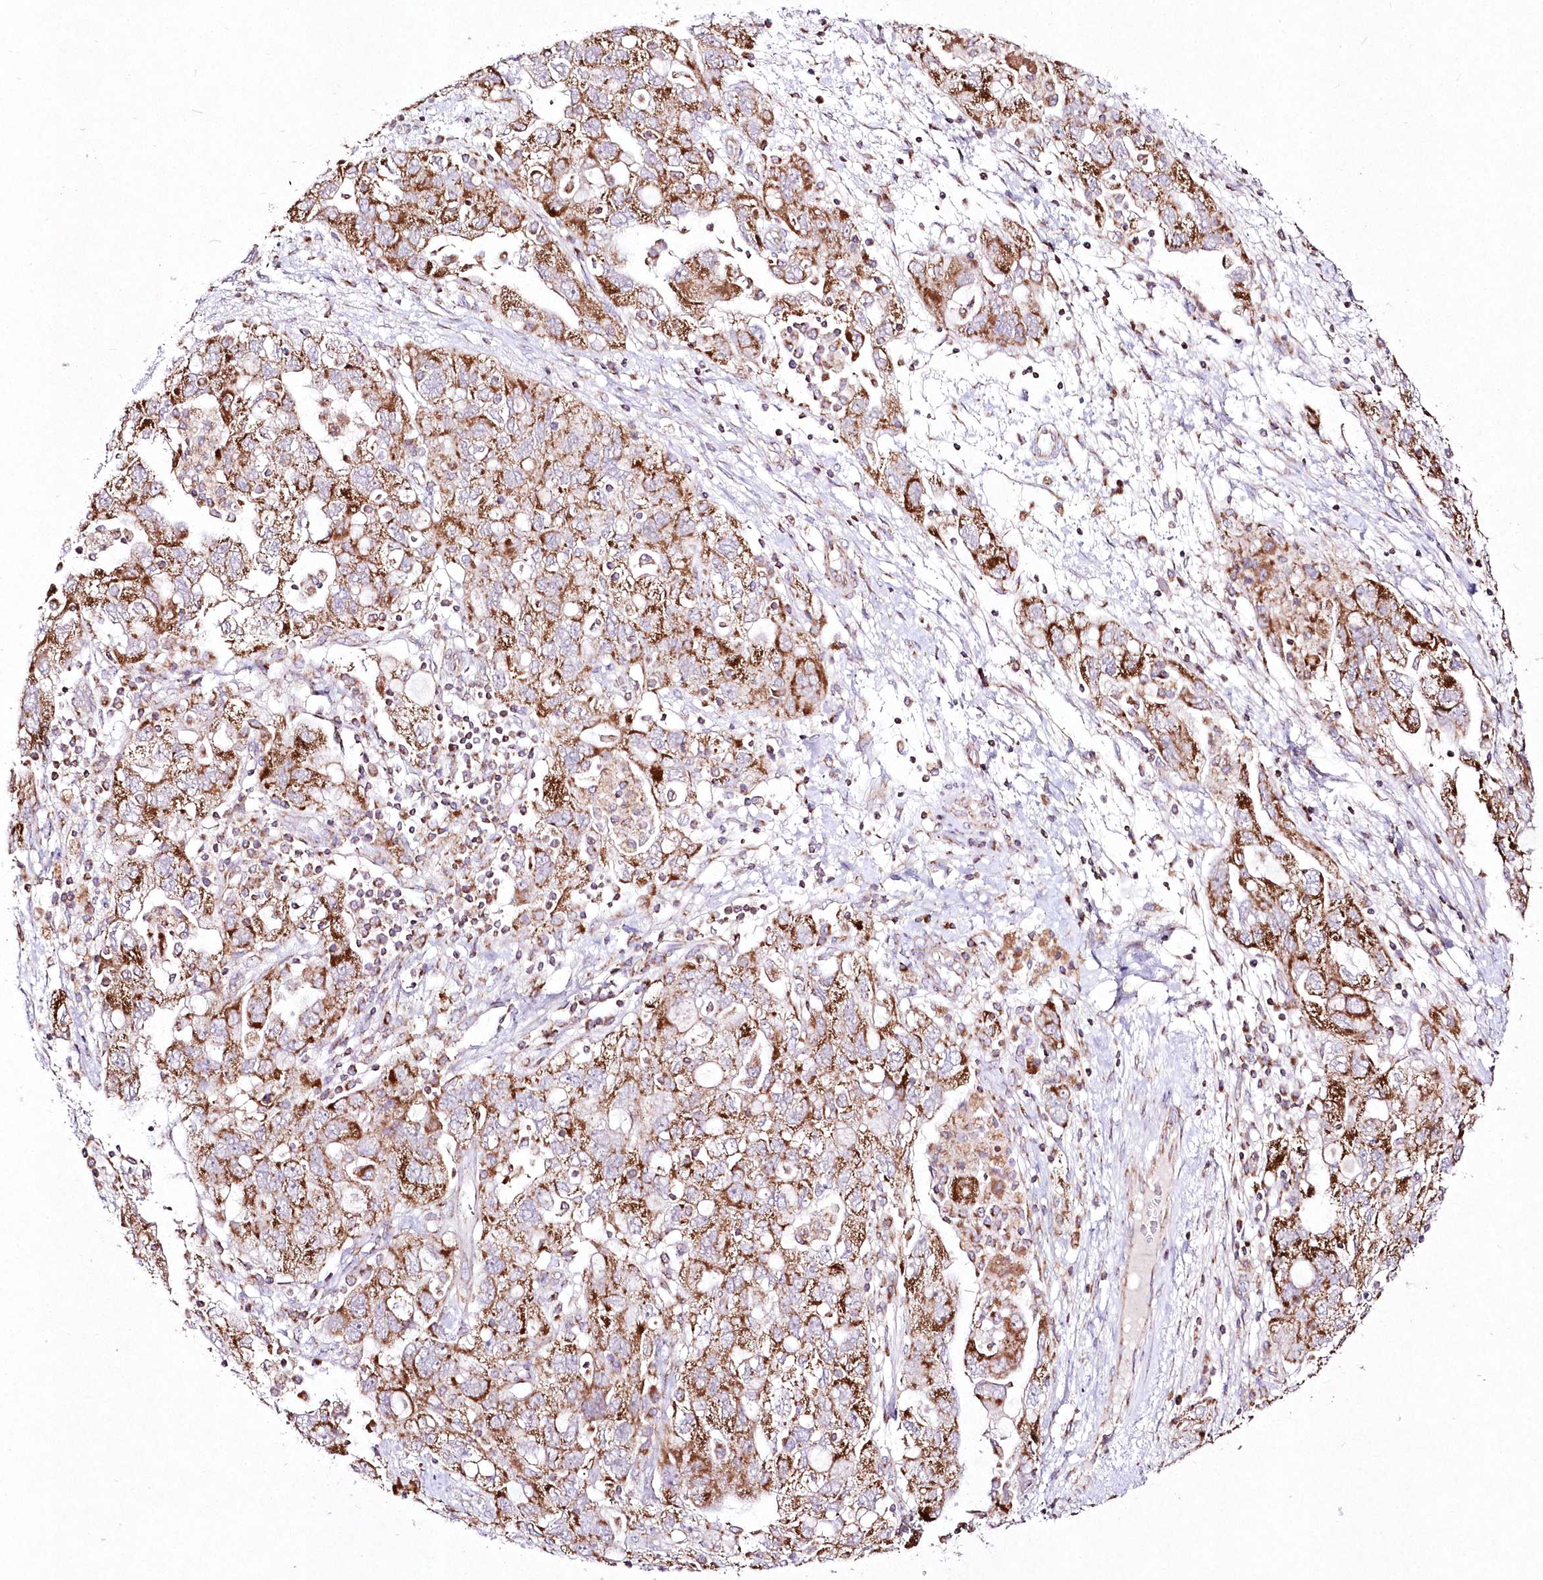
{"staining": {"intensity": "moderate", "quantity": ">75%", "location": "cytoplasmic/membranous"}, "tissue": "ovarian cancer", "cell_type": "Tumor cells", "image_type": "cancer", "snomed": [{"axis": "morphology", "description": "Carcinoma, NOS"}, {"axis": "morphology", "description": "Cystadenocarcinoma, serous, NOS"}, {"axis": "topography", "description": "Ovary"}], "caption": "A high-resolution micrograph shows IHC staining of serous cystadenocarcinoma (ovarian), which reveals moderate cytoplasmic/membranous staining in about >75% of tumor cells.", "gene": "DNA2", "patient": {"sex": "female", "age": 69}}